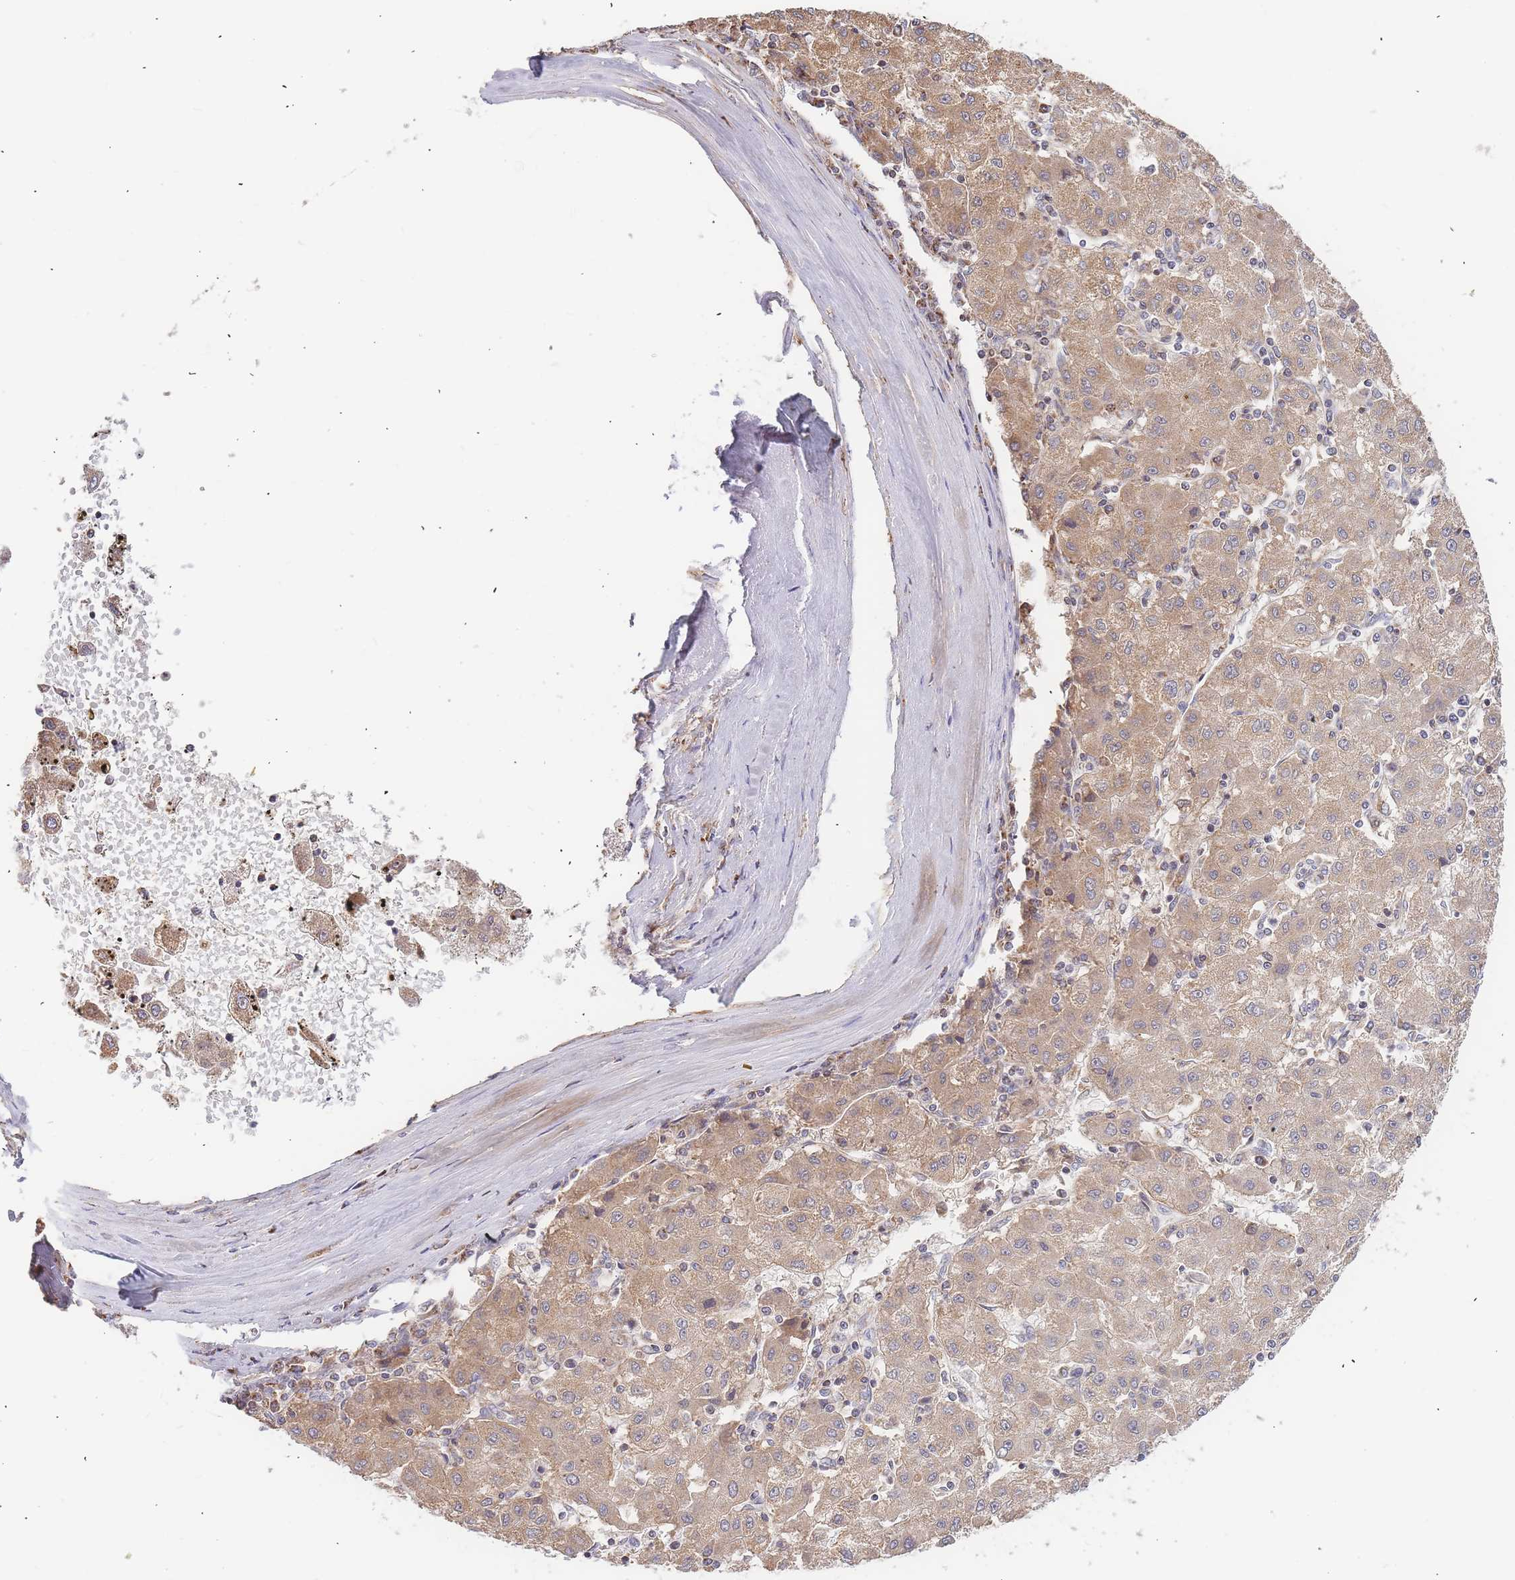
{"staining": {"intensity": "moderate", "quantity": "25%-75%", "location": "cytoplasmic/membranous"}, "tissue": "liver cancer", "cell_type": "Tumor cells", "image_type": "cancer", "snomed": [{"axis": "morphology", "description": "Carcinoma, Hepatocellular, NOS"}, {"axis": "topography", "description": "Liver"}], "caption": "Protein expression analysis of liver hepatocellular carcinoma reveals moderate cytoplasmic/membranous positivity in approximately 25%-75% of tumor cells. (DAB IHC, brown staining for protein, blue staining for nuclei).", "gene": "ADCY9", "patient": {"sex": "male", "age": 72}}